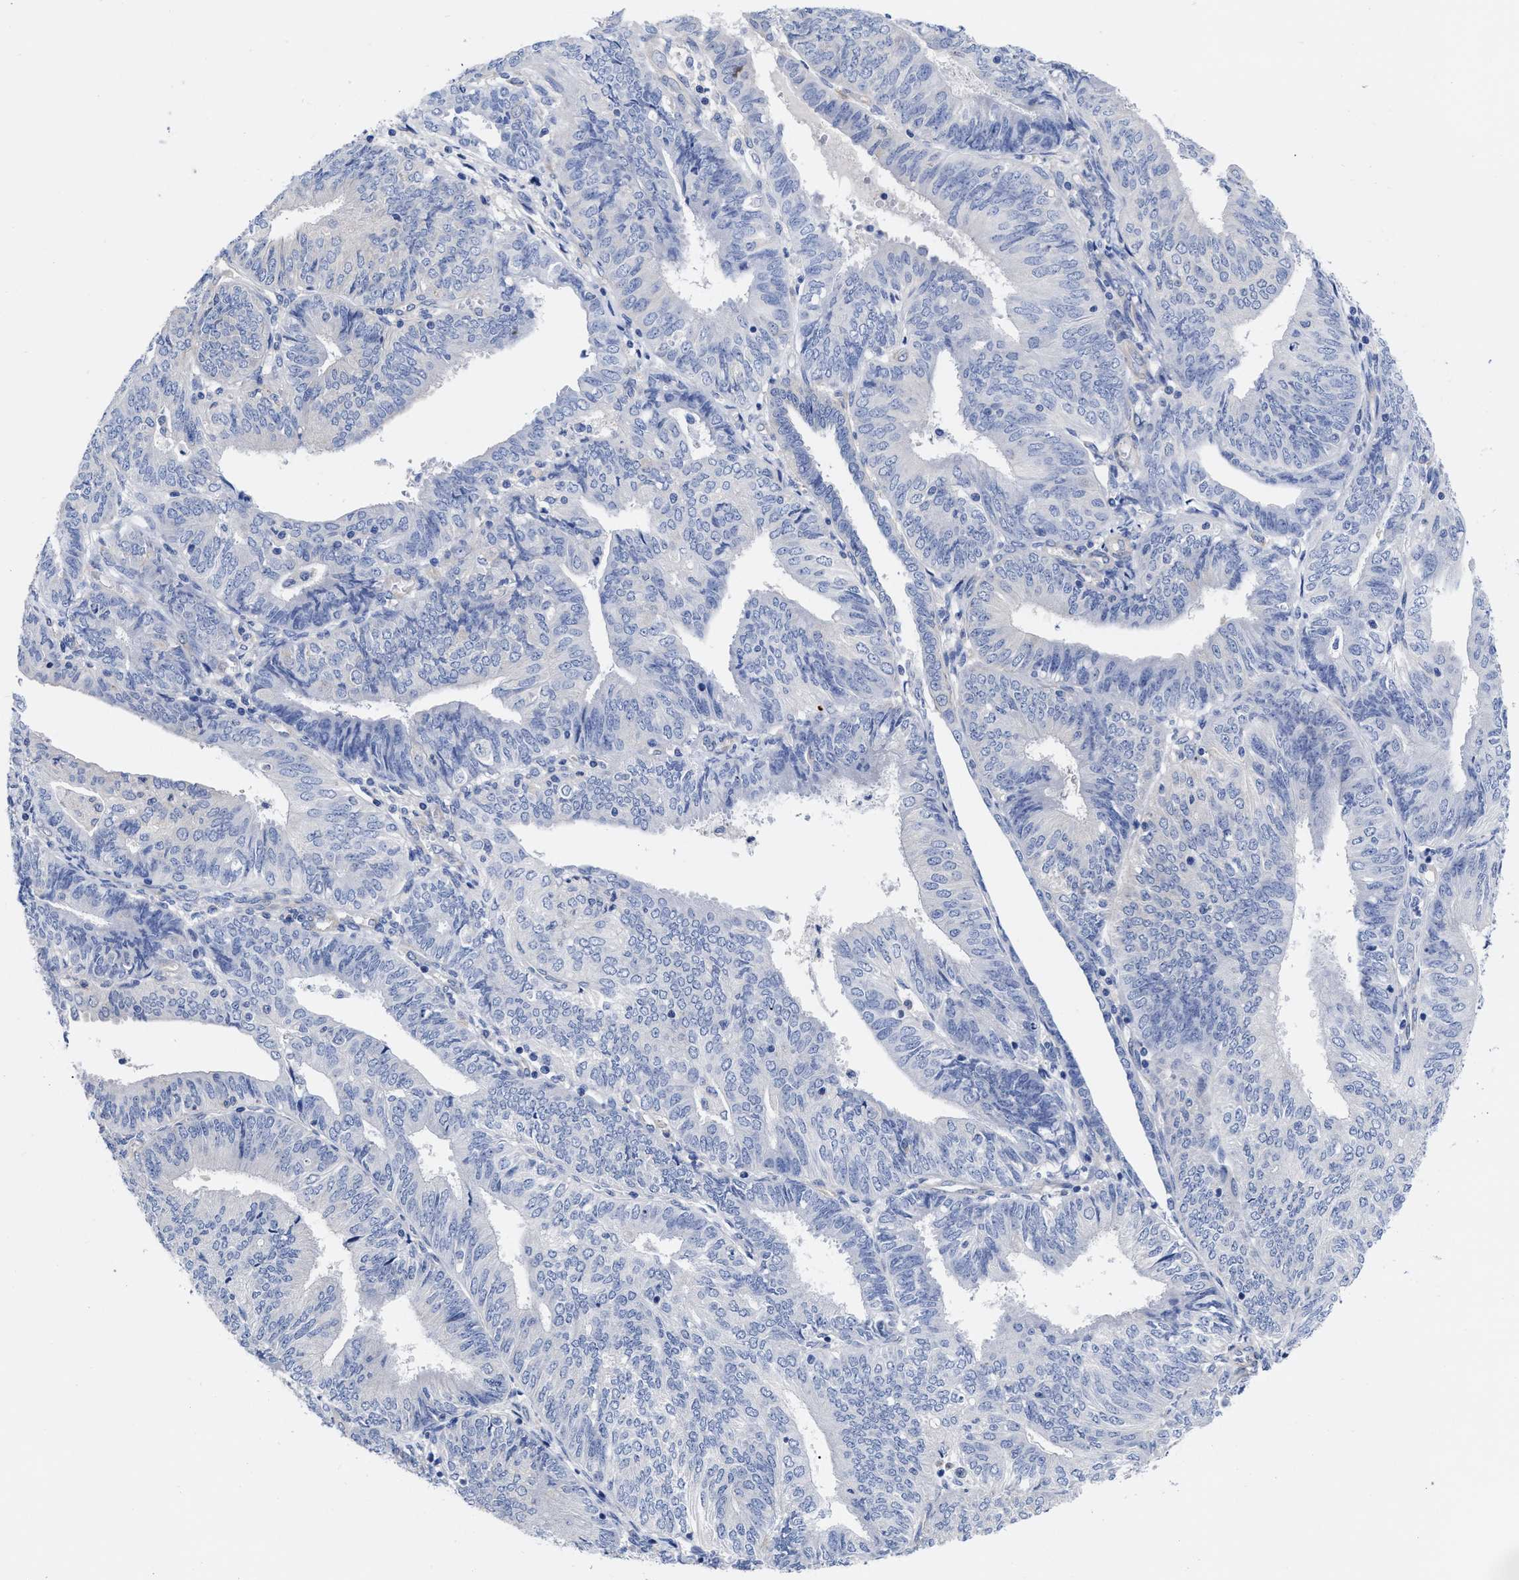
{"staining": {"intensity": "negative", "quantity": "none", "location": "none"}, "tissue": "endometrial cancer", "cell_type": "Tumor cells", "image_type": "cancer", "snomed": [{"axis": "morphology", "description": "Adenocarcinoma, NOS"}, {"axis": "topography", "description": "Endometrium"}], "caption": "Adenocarcinoma (endometrial) stained for a protein using immunohistochemistry reveals no expression tumor cells.", "gene": "IRAG2", "patient": {"sex": "female", "age": 58}}